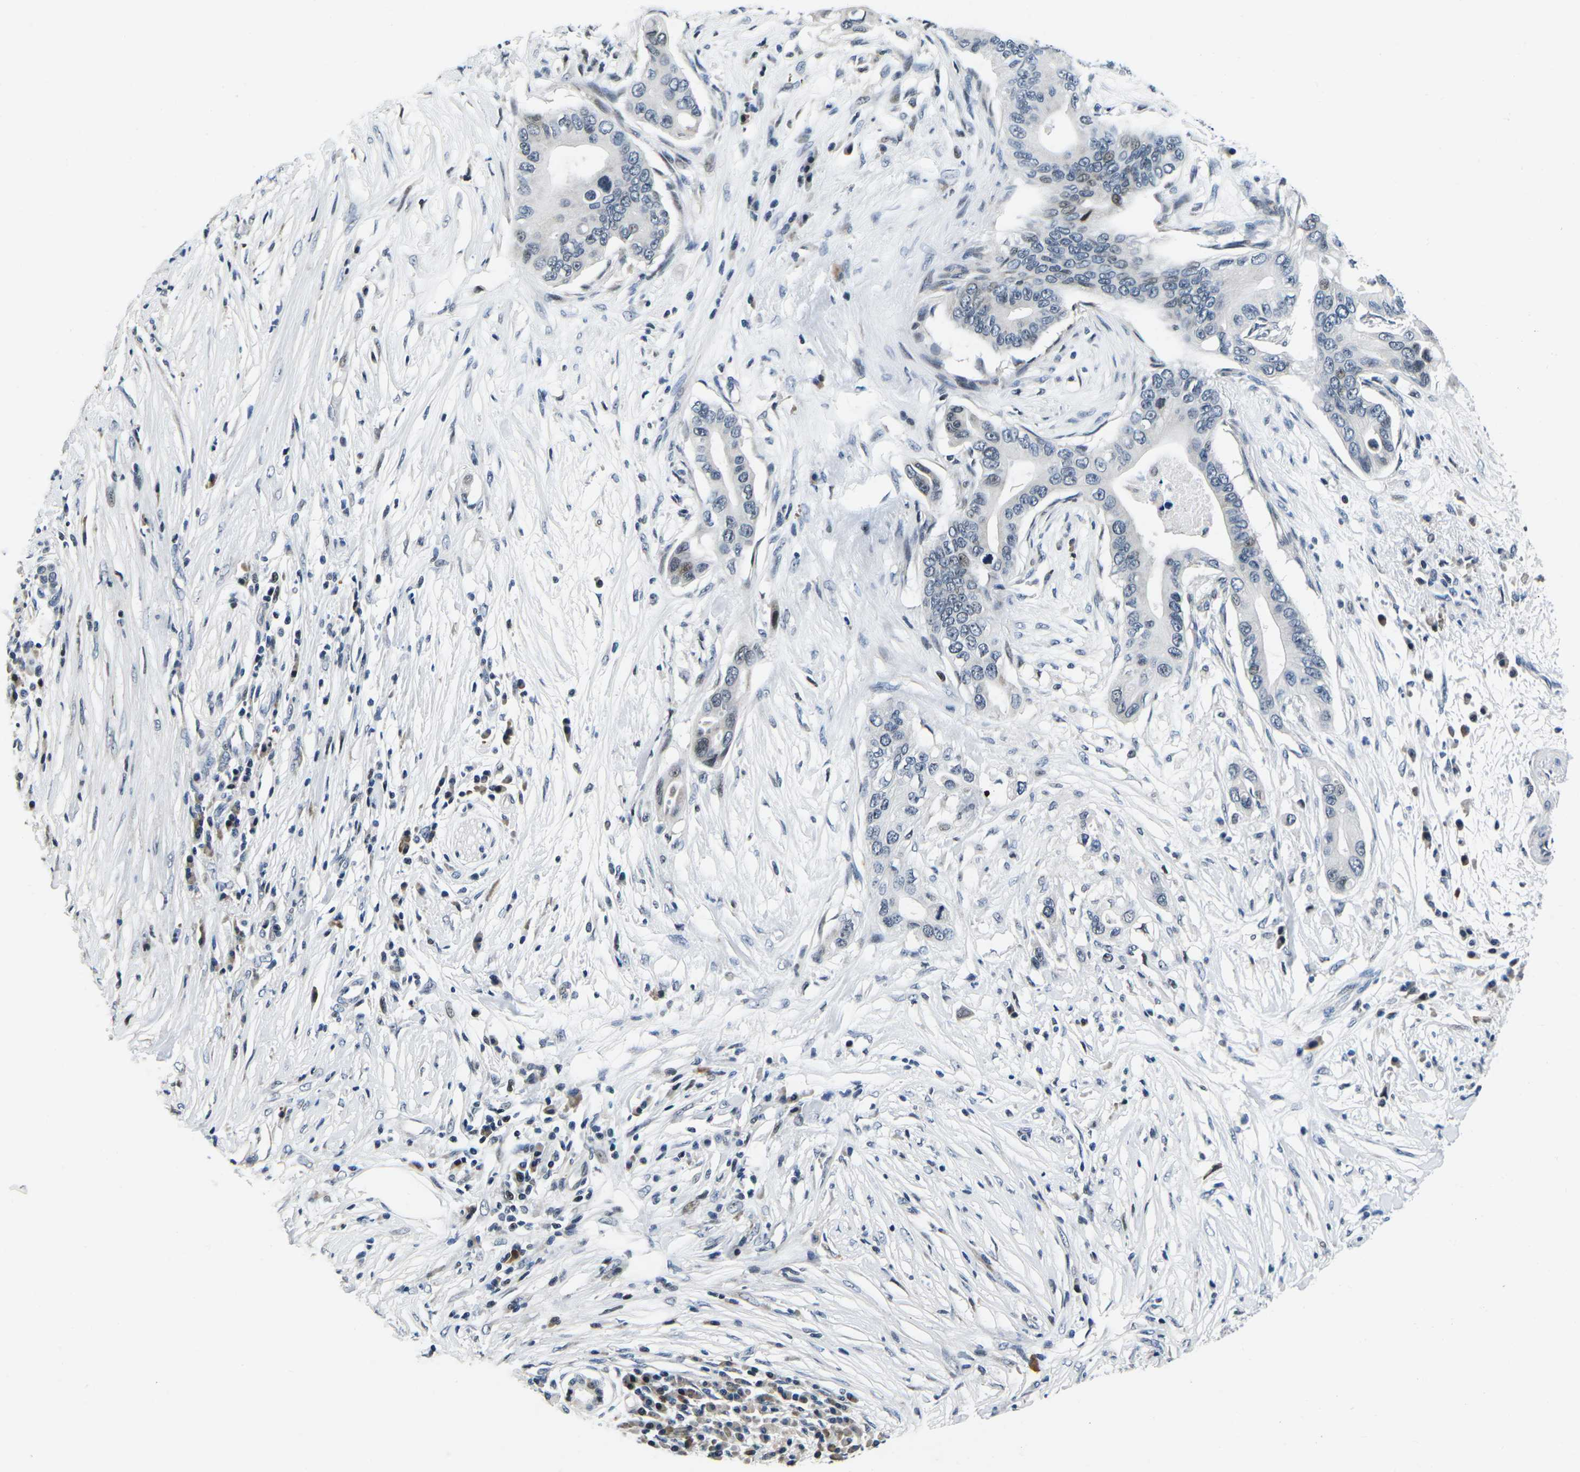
{"staining": {"intensity": "moderate", "quantity": "<25%", "location": "nuclear"}, "tissue": "pancreatic cancer", "cell_type": "Tumor cells", "image_type": "cancer", "snomed": [{"axis": "morphology", "description": "Adenocarcinoma, NOS"}, {"axis": "topography", "description": "Pancreas"}], "caption": "Immunohistochemistry histopathology image of pancreatic cancer (adenocarcinoma) stained for a protein (brown), which reveals low levels of moderate nuclear expression in approximately <25% of tumor cells.", "gene": "CDC73", "patient": {"sex": "male", "age": 77}}